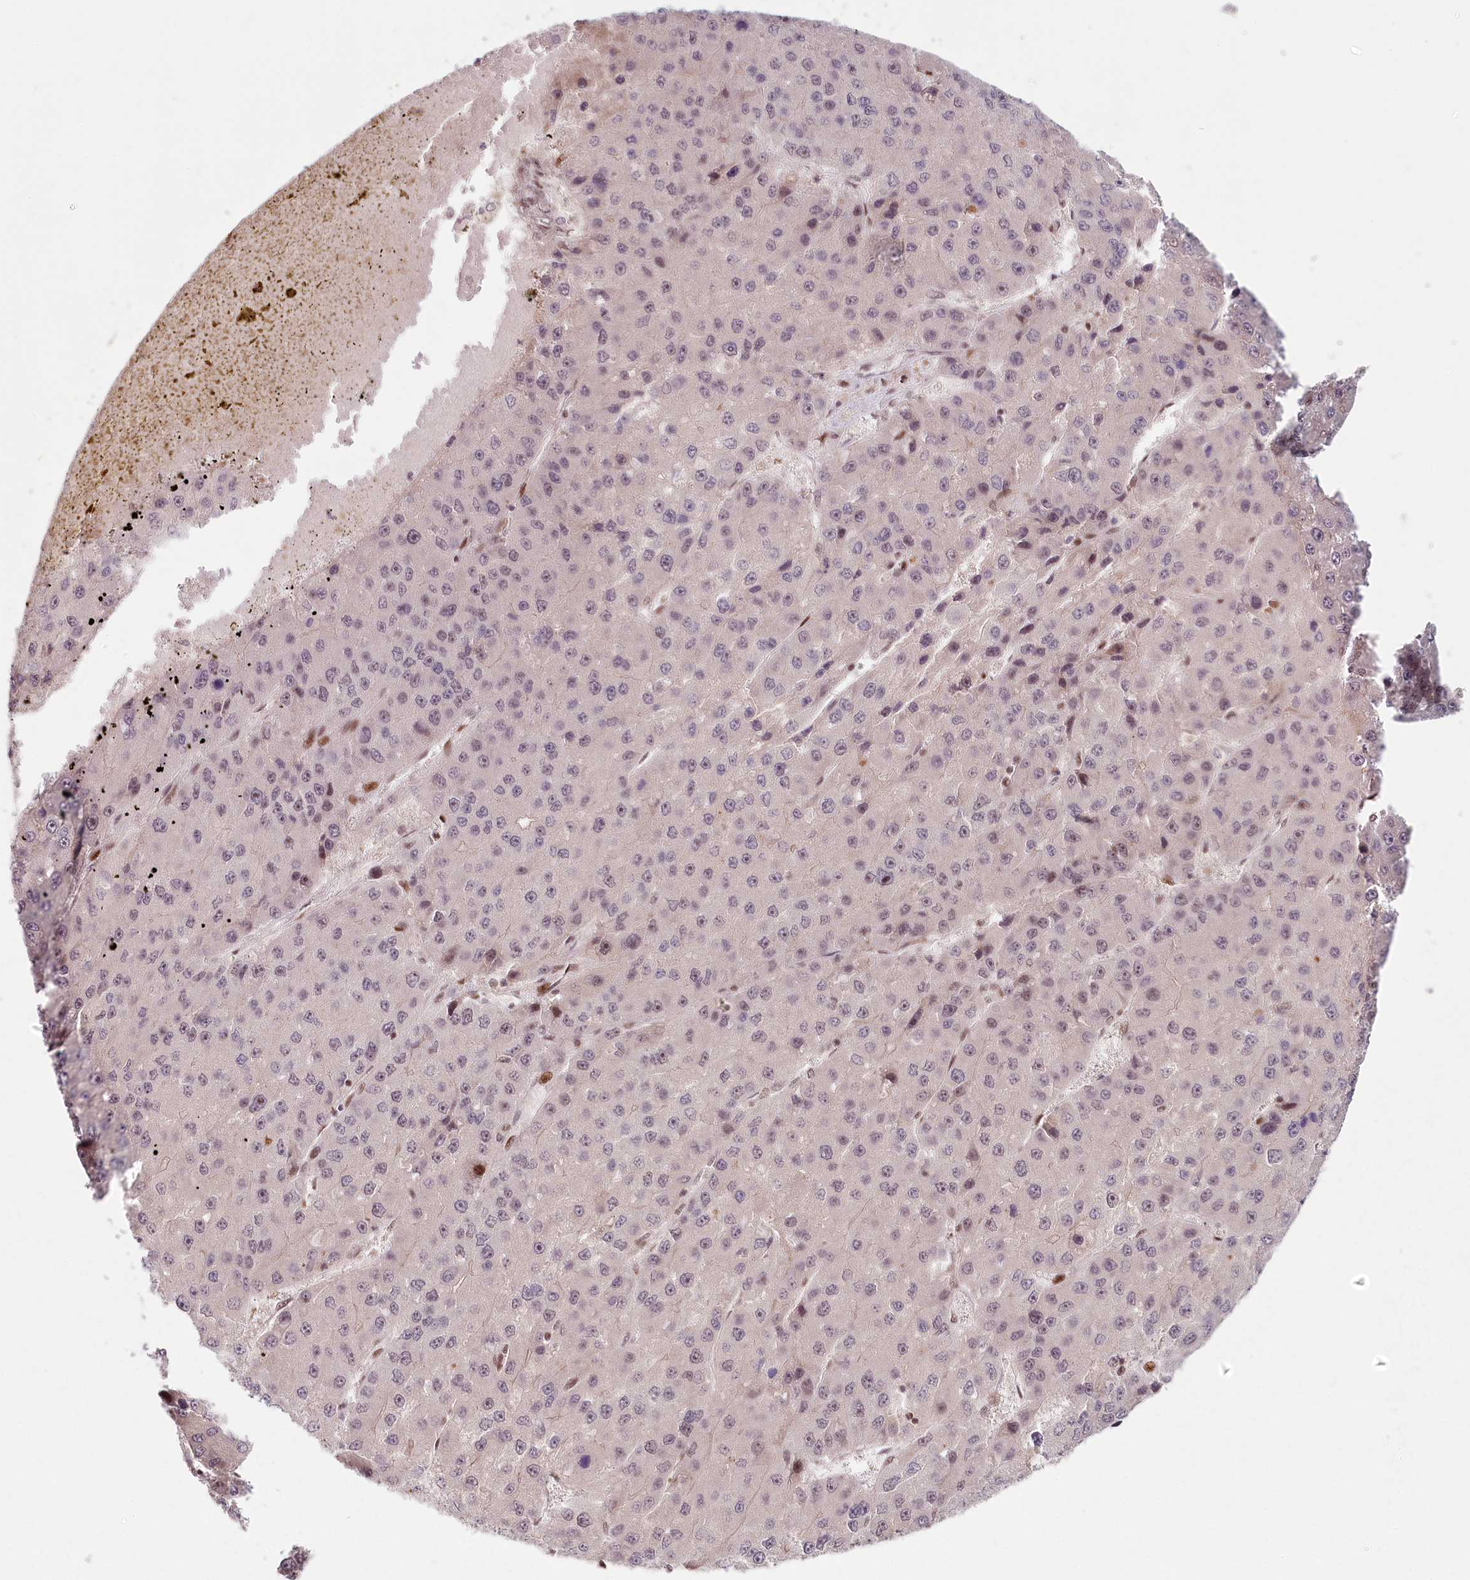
{"staining": {"intensity": "negative", "quantity": "none", "location": "none"}, "tissue": "liver cancer", "cell_type": "Tumor cells", "image_type": "cancer", "snomed": [{"axis": "morphology", "description": "Carcinoma, Hepatocellular, NOS"}, {"axis": "topography", "description": "Liver"}], "caption": "Human liver hepatocellular carcinoma stained for a protein using immunohistochemistry (IHC) demonstrates no expression in tumor cells.", "gene": "FAM204A", "patient": {"sex": "female", "age": 73}}